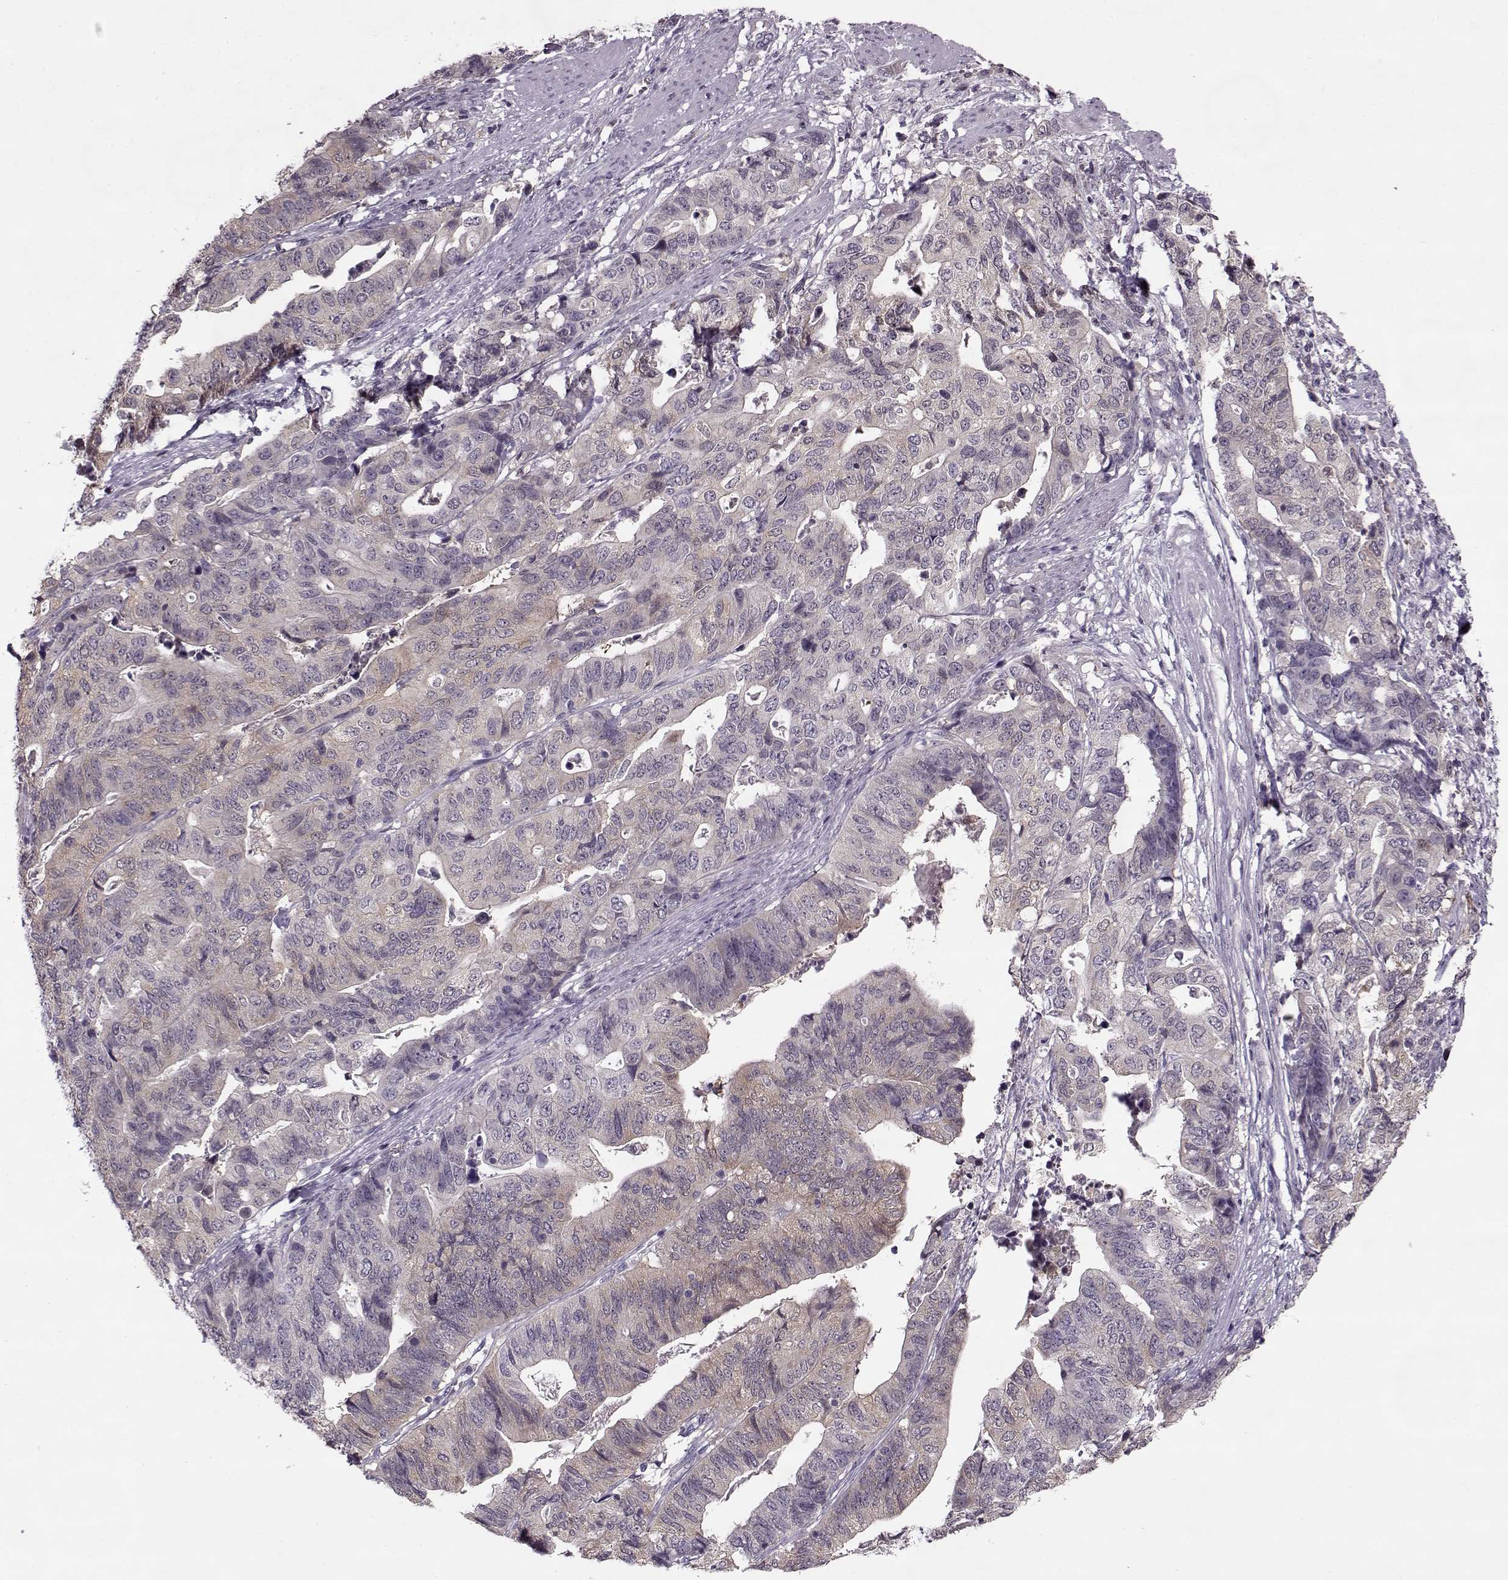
{"staining": {"intensity": "weak", "quantity": ">75%", "location": "cytoplasmic/membranous"}, "tissue": "stomach cancer", "cell_type": "Tumor cells", "image_type": "cancer", "snomed": [{"axis": "morphology", "description": "Adenocarcinoma, NOS"}, {"axis": "topography", "description": "Stomach, upper"}], "caption": "IHC histopathology image of human adenocarcinoma (stomach) stained for a protein (brown), which exhibits low levels of weak cytoplasmic/membranous staining in about >75% of tumor cells.", "gene": "ACOT11", "patient": {"sex": "female", "age": 67}}